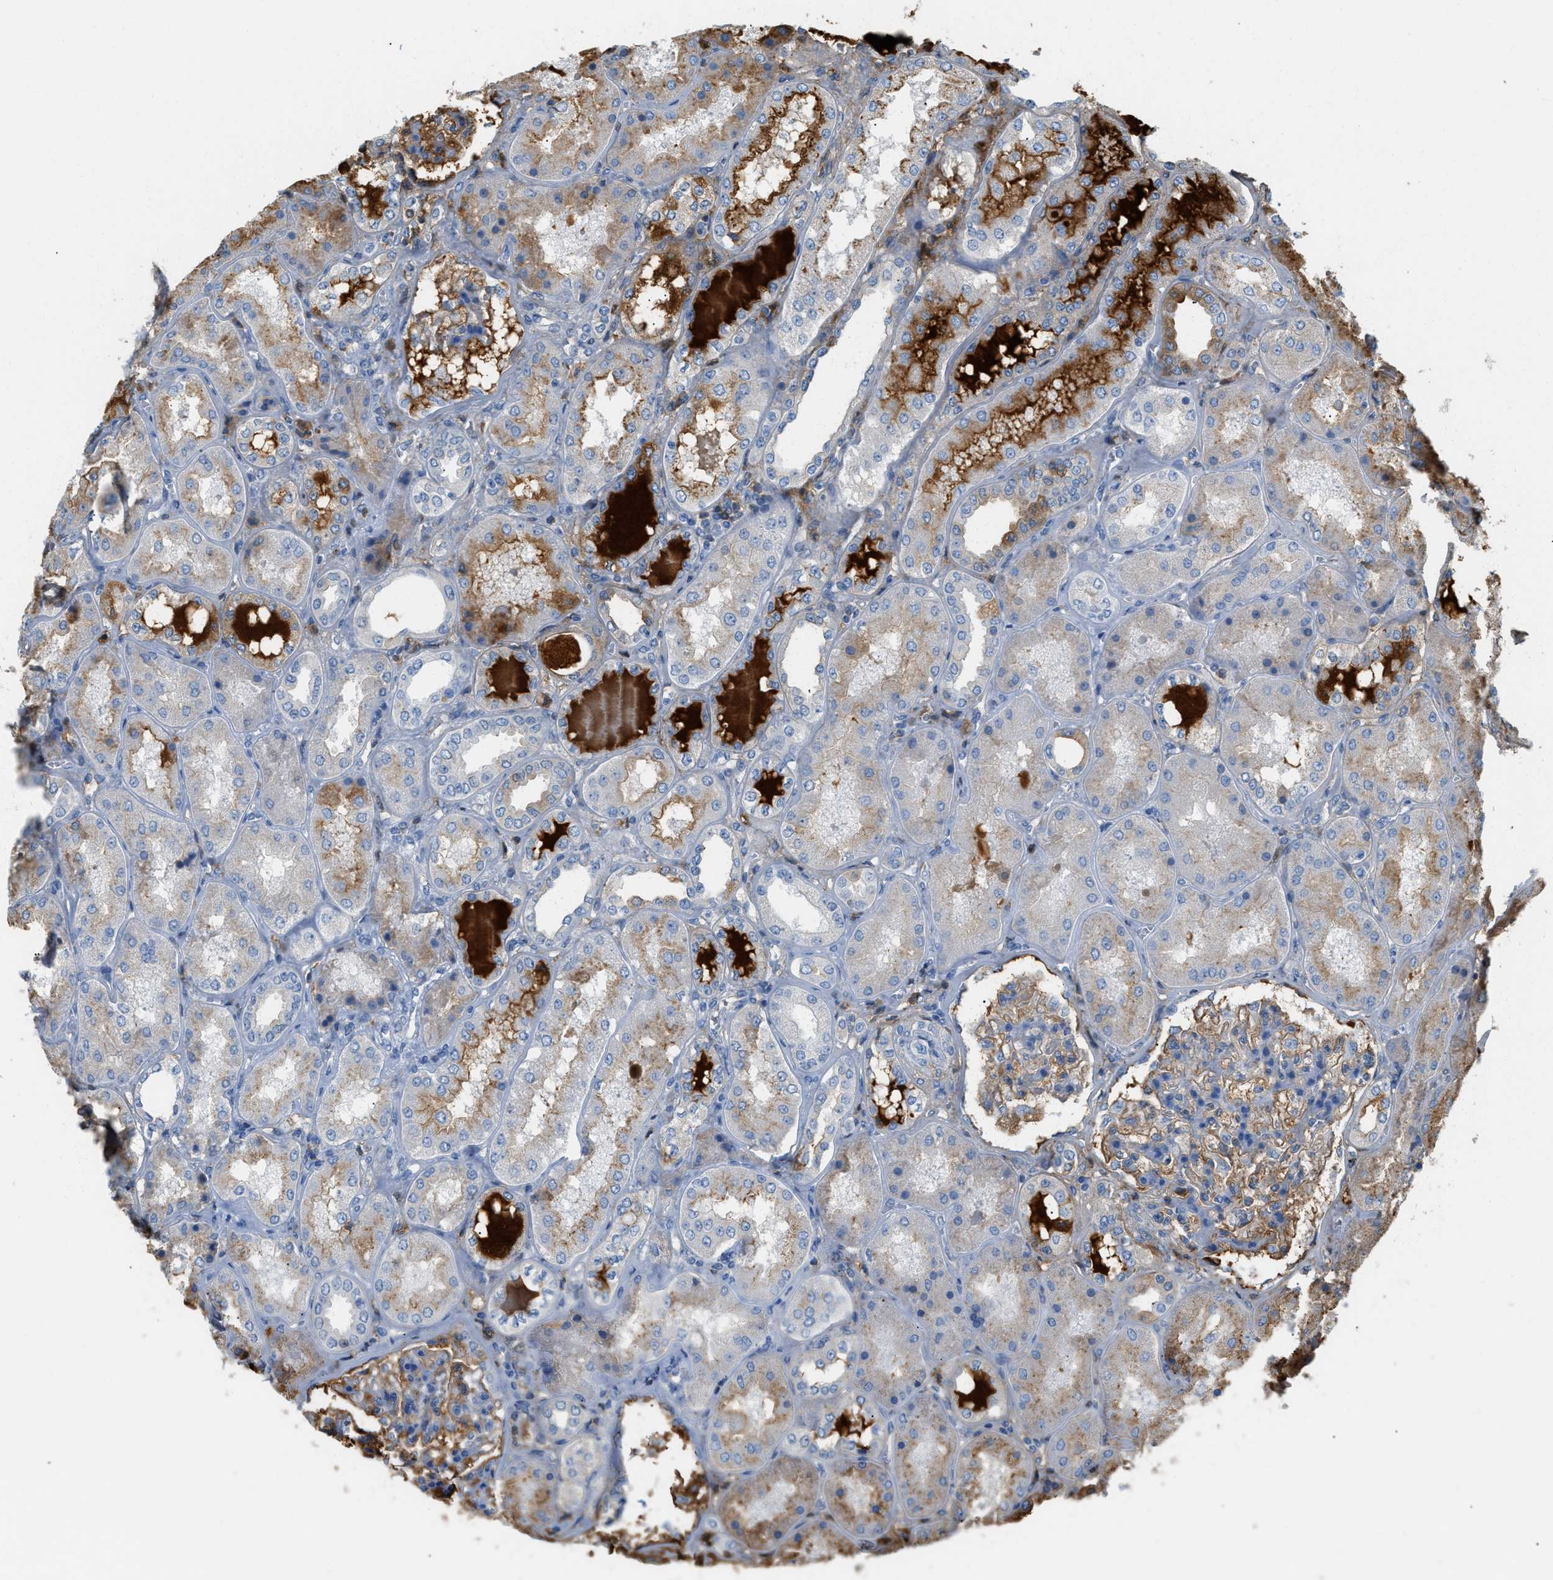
{"staining": {"intensity": "moderate", "quantity": ">75%", "location": "cytoplasmic/membranous"}, "tissue": "kidney", "cell_type": "Cells in glomeruli", "image_type": "normal", "snomed": [{"axis": "morphology", "description": "Normal tissue, NOS"}, {"axis": "topography", "description": "Kidney"}], "caption": "Immunohistochemical staining of benign kidney displays moderate cytoplasmic/membranous protein positivity in approximately >75% of cells in glomeruli. (IHC, brightfield microscopy, high magnification).", "gene": "CFI", "patient": {"sex": "female", "age": 56}}